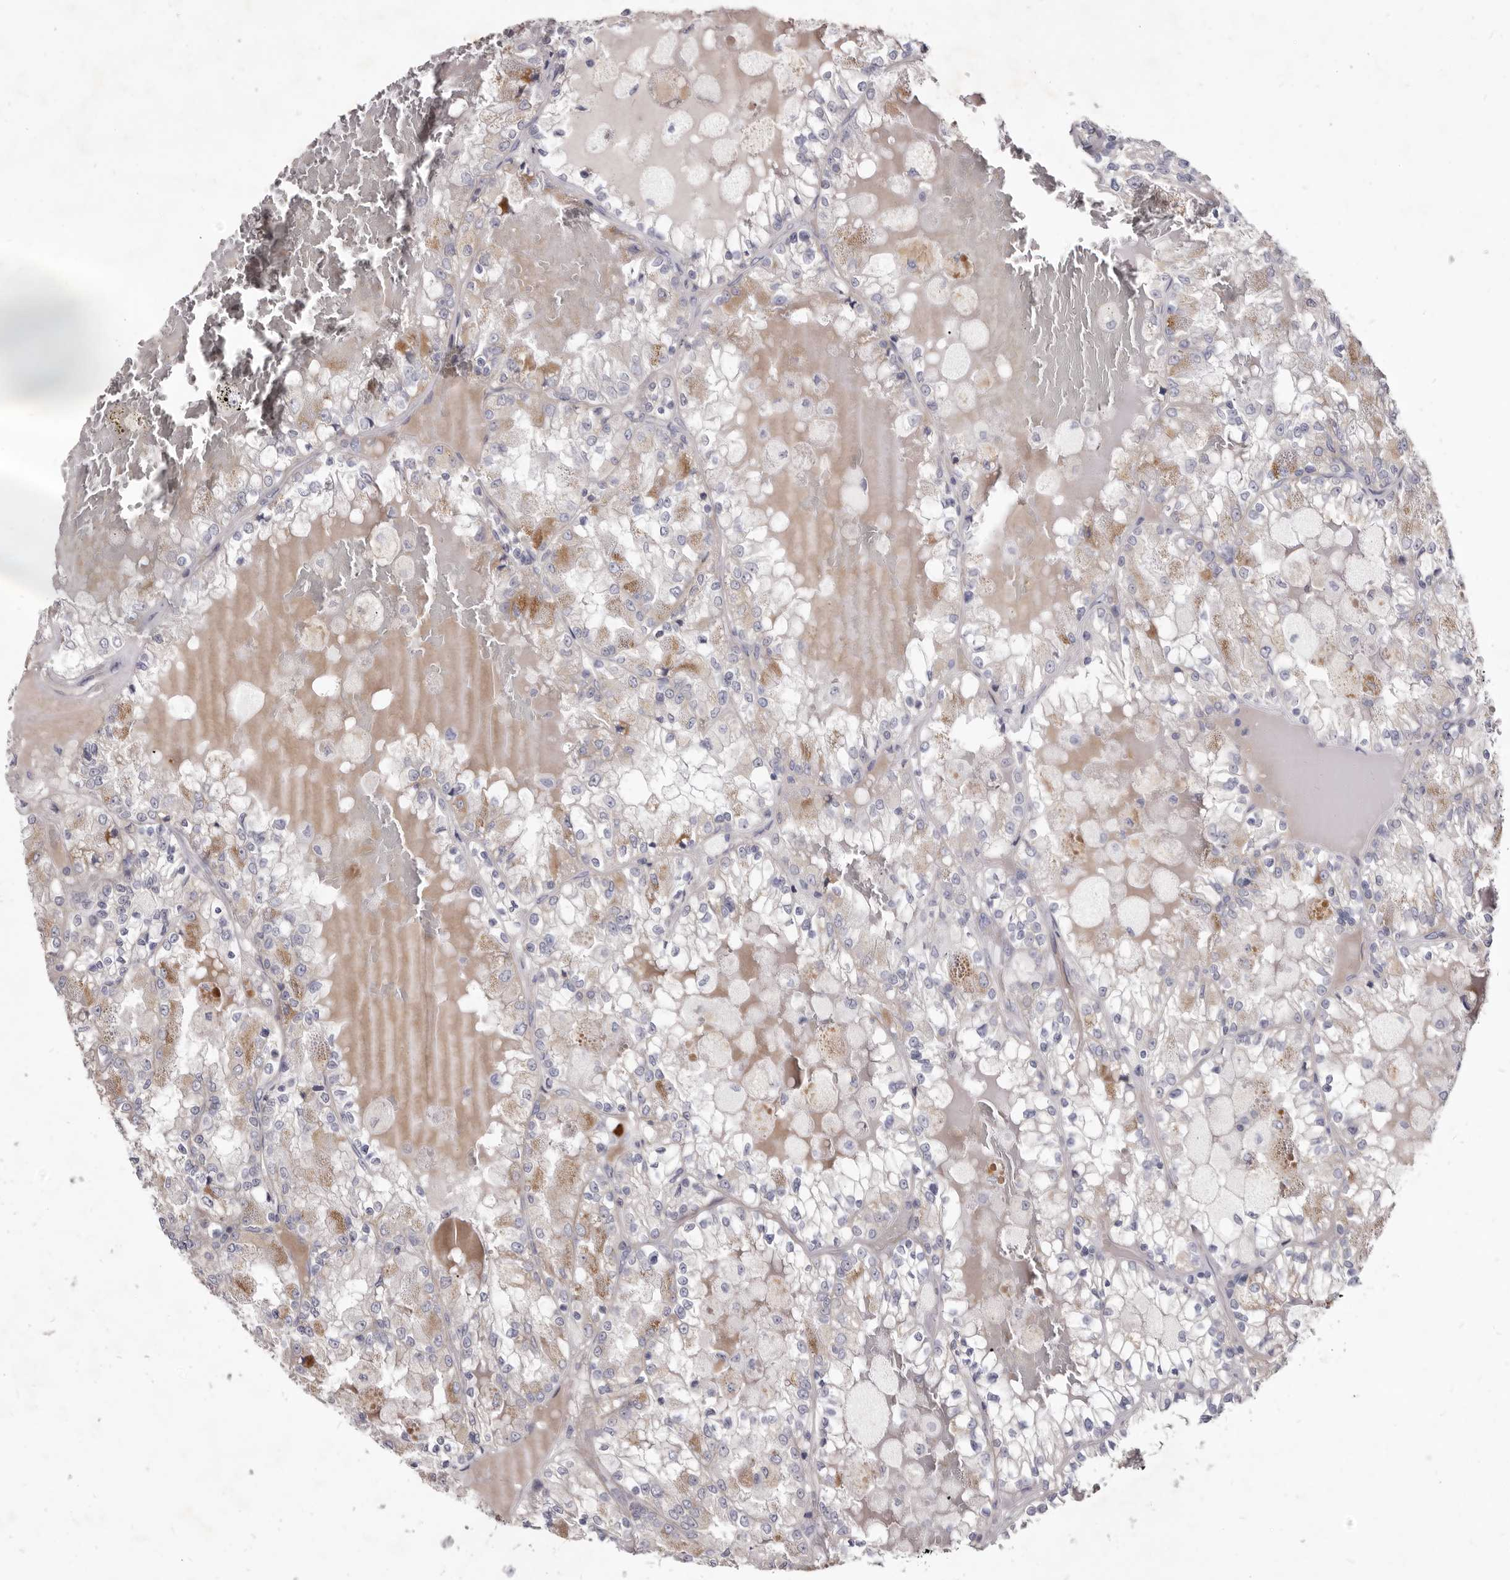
{"staining": {"intensity": "negative", "quantity": "none", "location": "none"}, "tissue": "renal cancer", "cell_type": "Tumor cells", "image_type": "cancer", "snomed": [{"axis": "morphology", "description": "Adenocarcinoma, NOS"}, {"axis": "topography", "description": "Kidney"}], "caption": "Tumor cells are negative for brown protein staining in renal adenocarcinoma.", "gene": "FAS", "patient": {"sex": "female", "age": 56}}